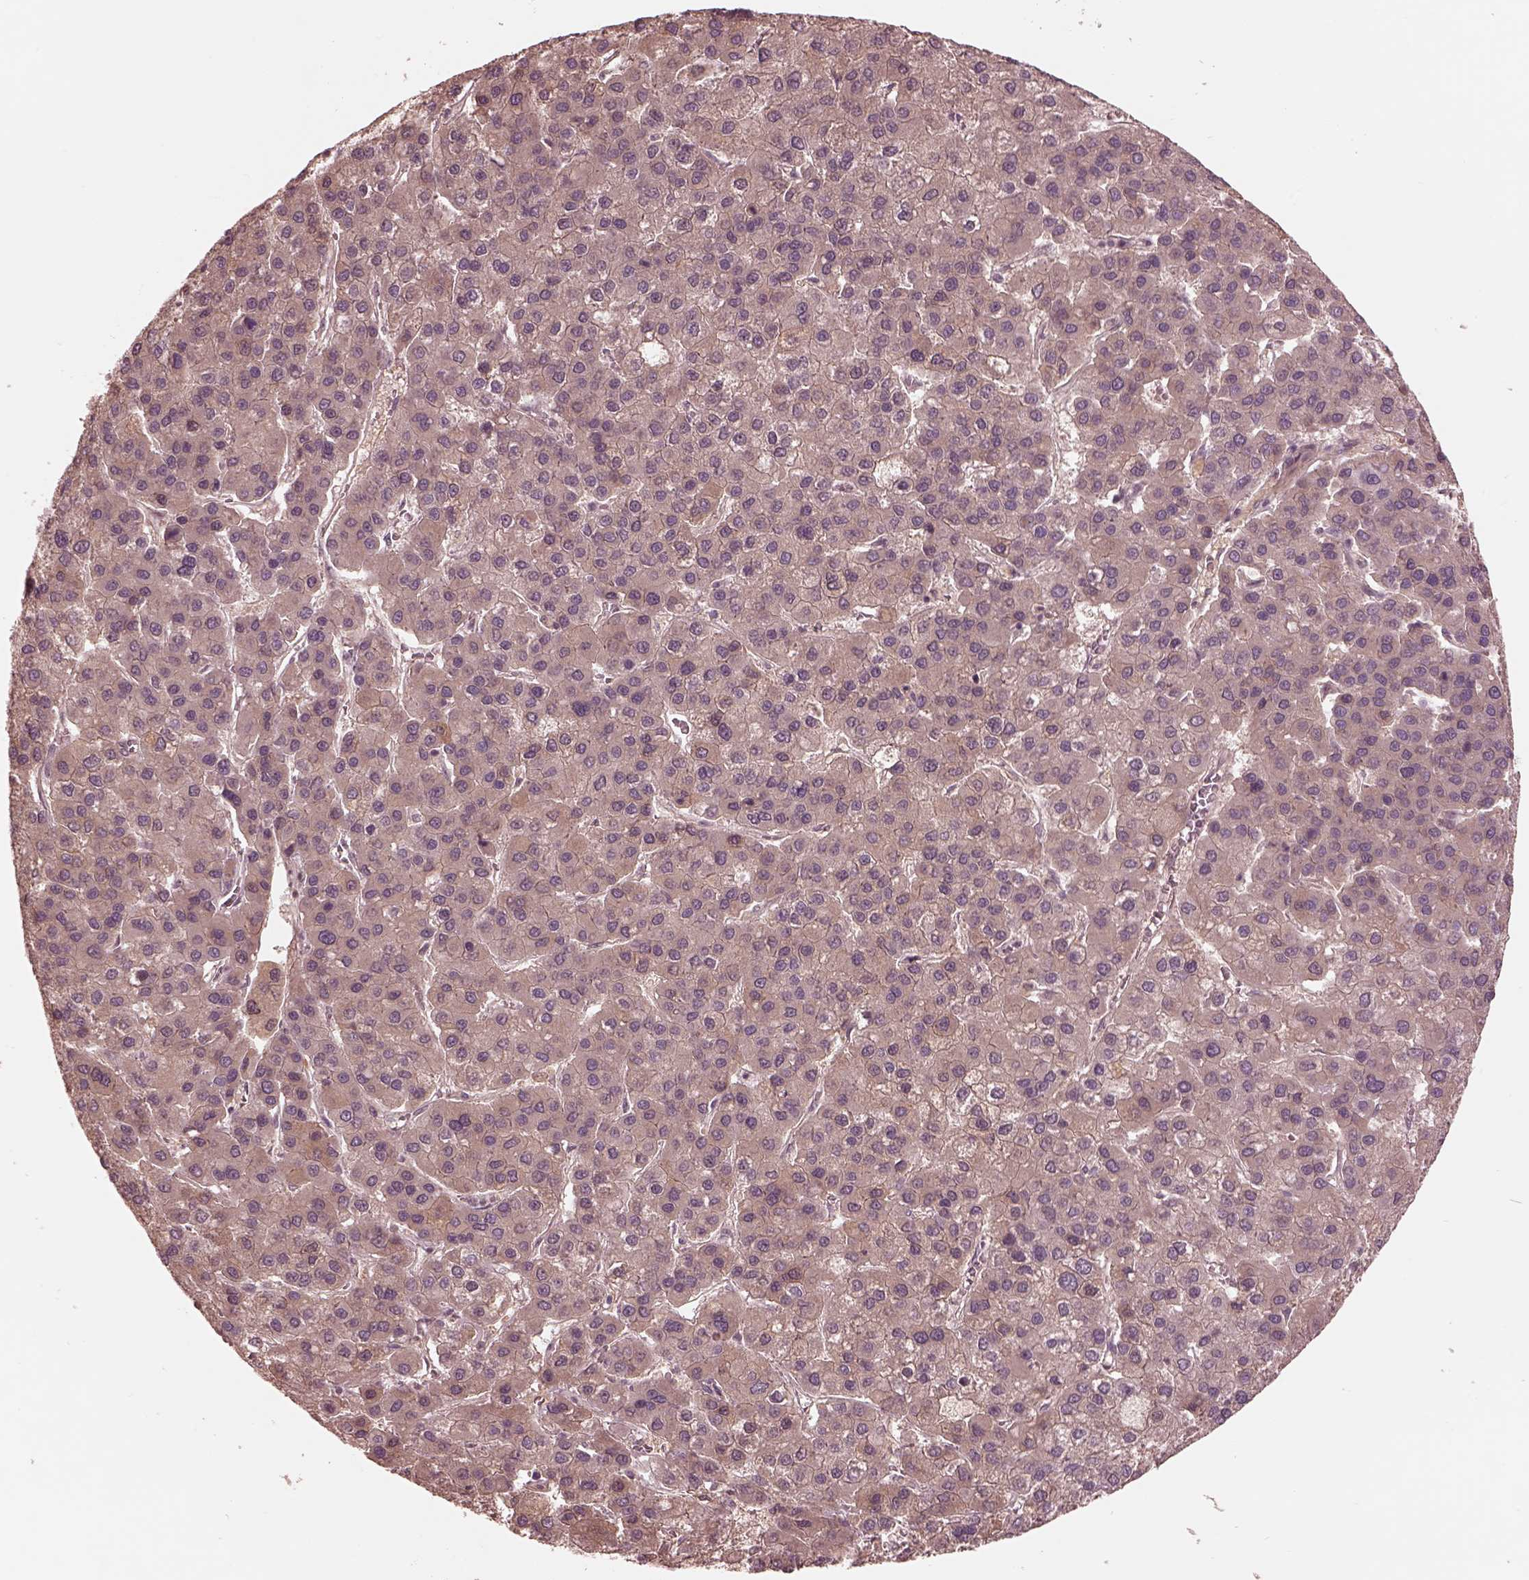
{"staining": {"intensity": "negative", "quantity": "none", "location": "none"}, "tissue": "liver cancer", "cell_type": "Tumor cells", "image_type": "cancer", "snomed": [{"axis": "morphology", "description": "Carcinoma, Hepatocellular, NOS"}, {"axis": "topography", "description": "Liver"}], "caption": "An IHC micrograph of liver cancer (hepatocellular carcinoma) is shown. There is no staining in tumor cells of liver cancer (hepatocellular carcinoma).", "gene": "TF", "patient": {"sex": "female", "age": 41}}